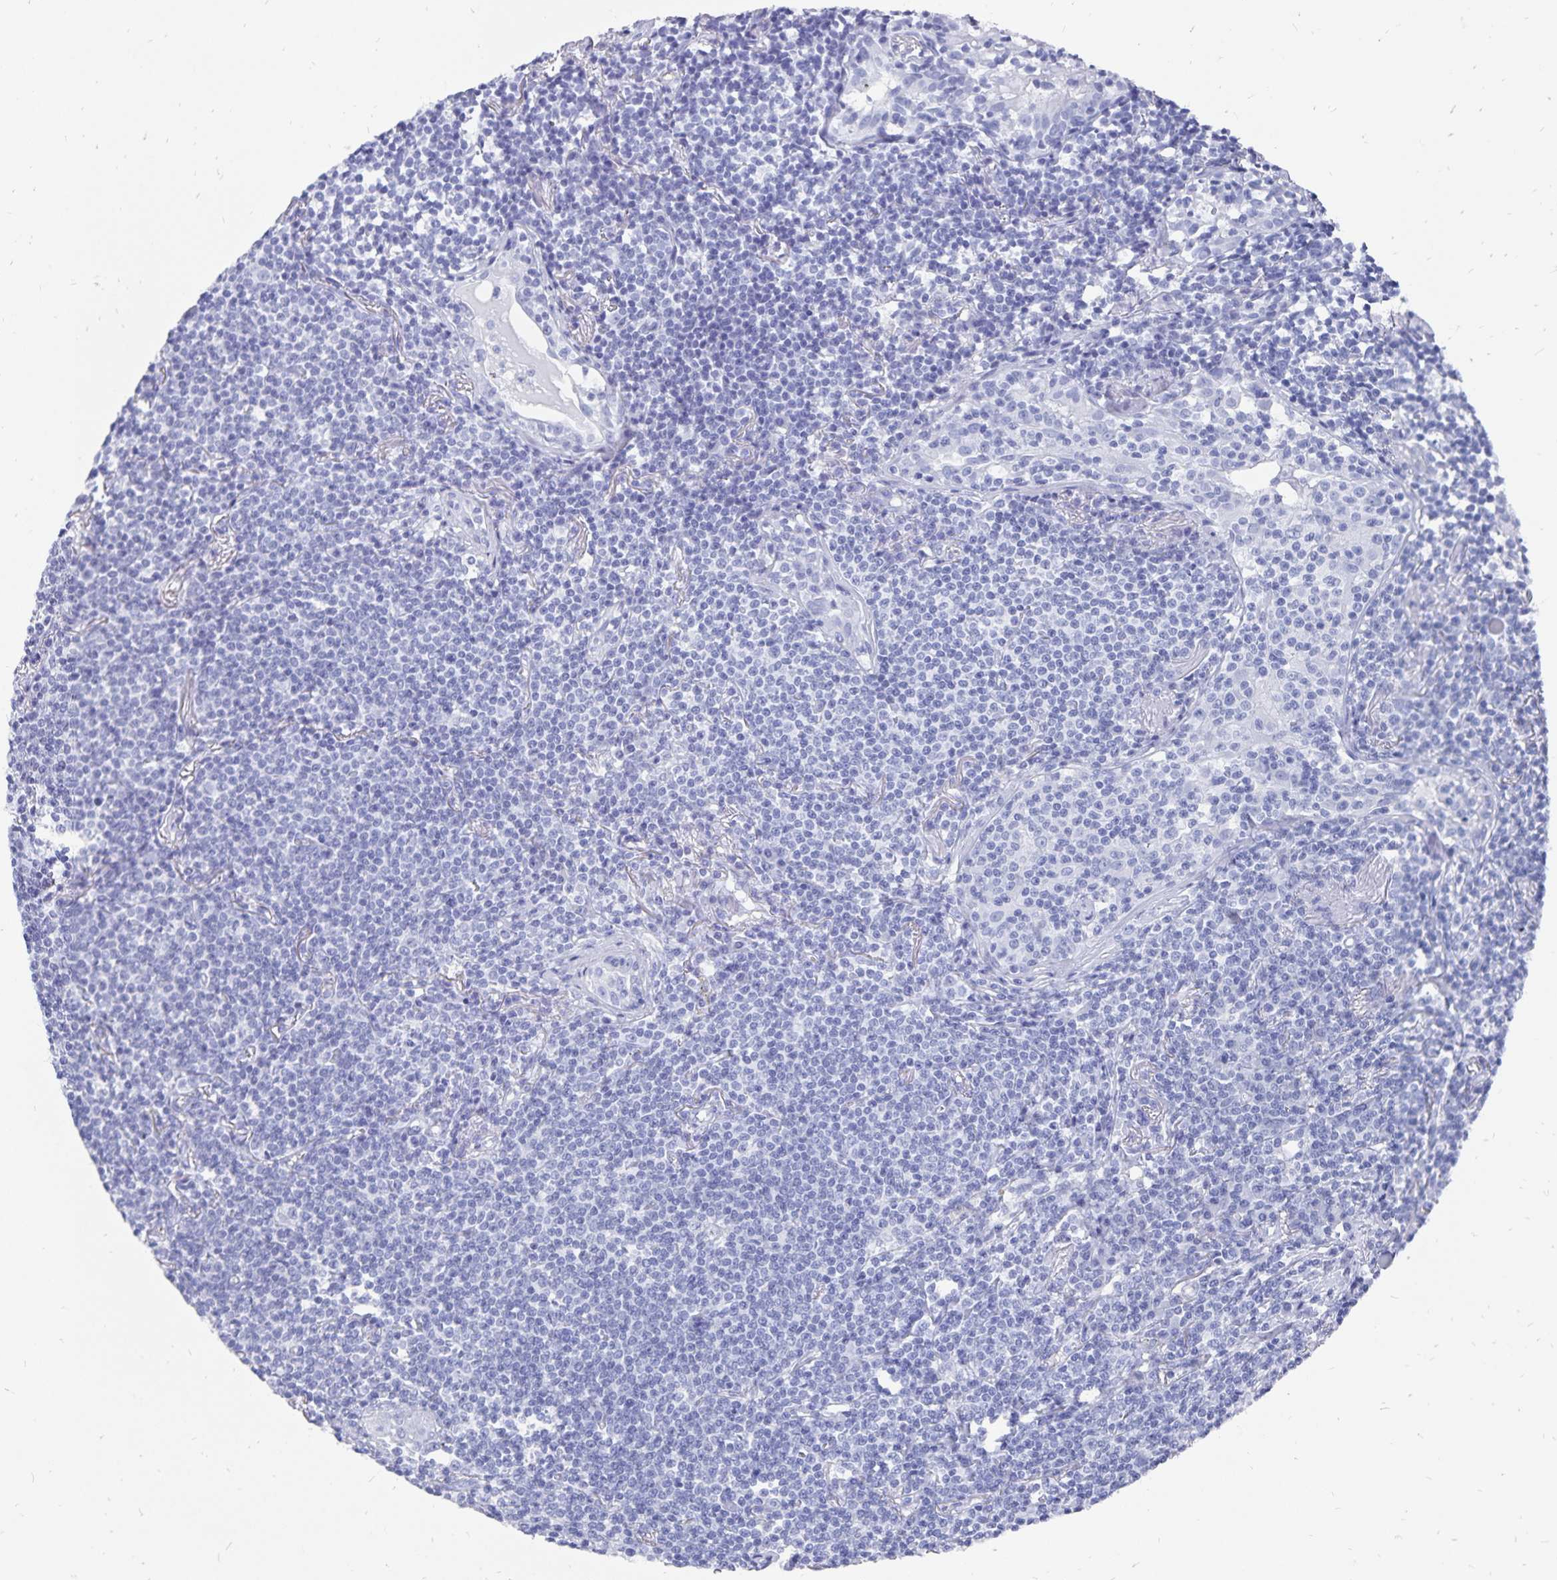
{"staining": {"intensity": "negative", "quantity": "none", "location": "none"}, "tissue": "lymphoma", "cell_type": "Tumor cells", "image_type": "cancer", "snomed": [{"axis": "morphology", "description": "Malignant lymphoma, non-Hodgkin's type, Low grade"}, {"axis": "topography", "description": "Lung"}], "caption": "Immunohistochemistry (IHC) image of neoplastic tissue: human low-grade malignant lymphoma, non-Hodgkin's type stained with DAB (3,3'-diaminobenzidine) exhibits no significant protein staining in tumor cells.", "gene": "ADH1A", "patient": {"sex": "female", "age": 71}}